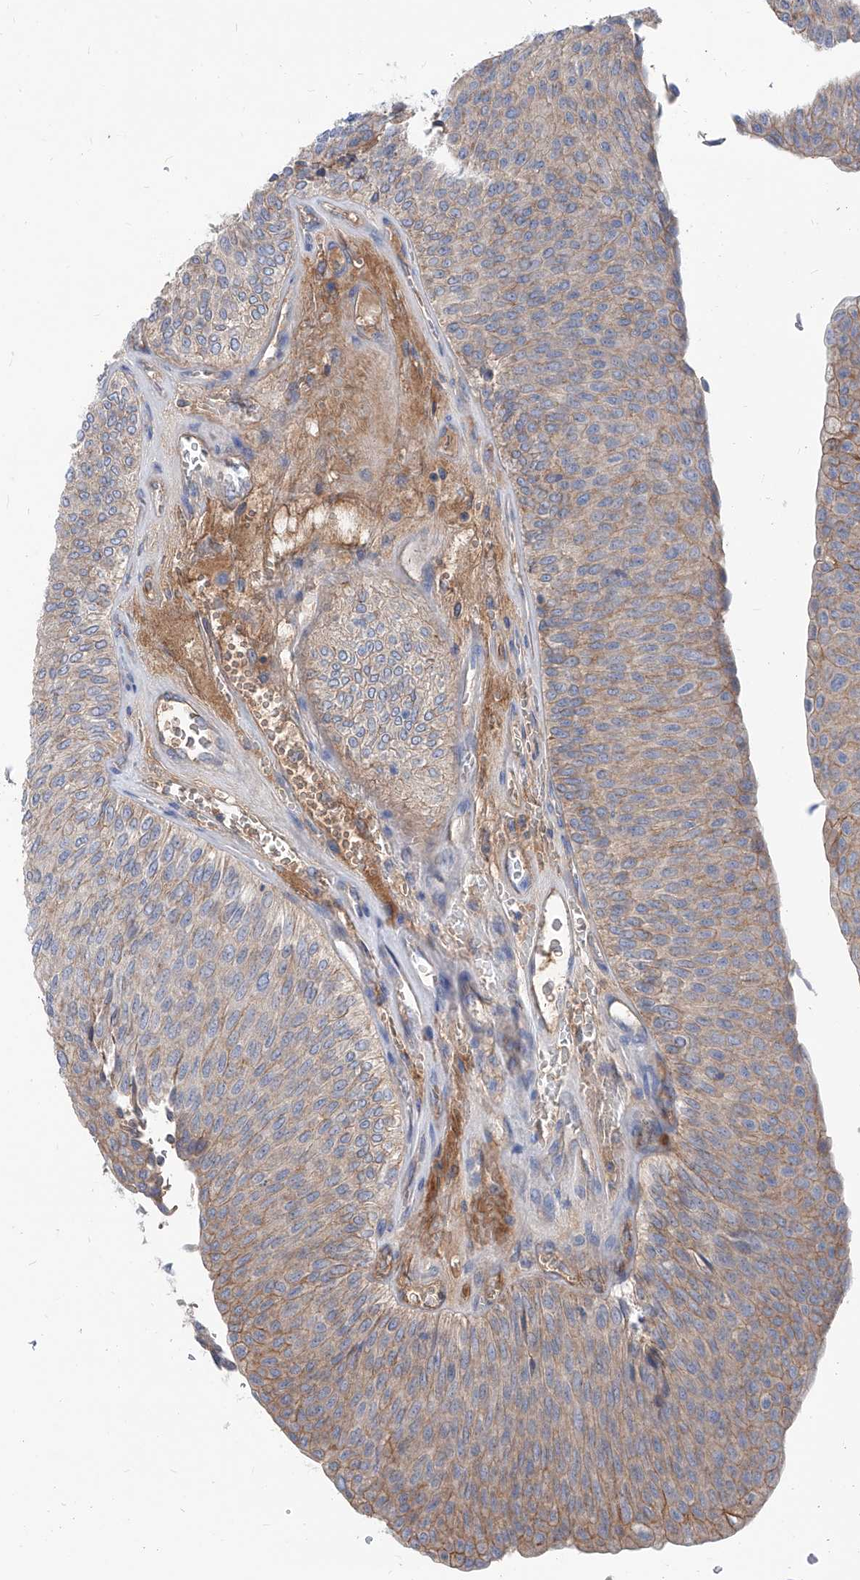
{"staining": {"intensity": "weak", "quantity": "25%-75%", "location": "cytoplasmic/membranous"}, "tissue": "urothelial cancer", "cell_type": "Tumor cells", "image_type": "cancer", "snomed": [{"axis": "morphology", "description": "Urothelial carcinoma, Low grade"}, {"axis": "topography", "description": "Urinary bladder"}], "caption": "IHC photomicrograph of neoplastic tissue: urothelial cancer stained using immunohistochemistry (IHC) reveals low levels of weak protein expression localized specifically in the cytoplasmic/membranous of tumor cells, appearing as a cytoplasmic/membranous brown color.", "gene": "AKAP10", "patient": {"sex": "male", "age": 78}}